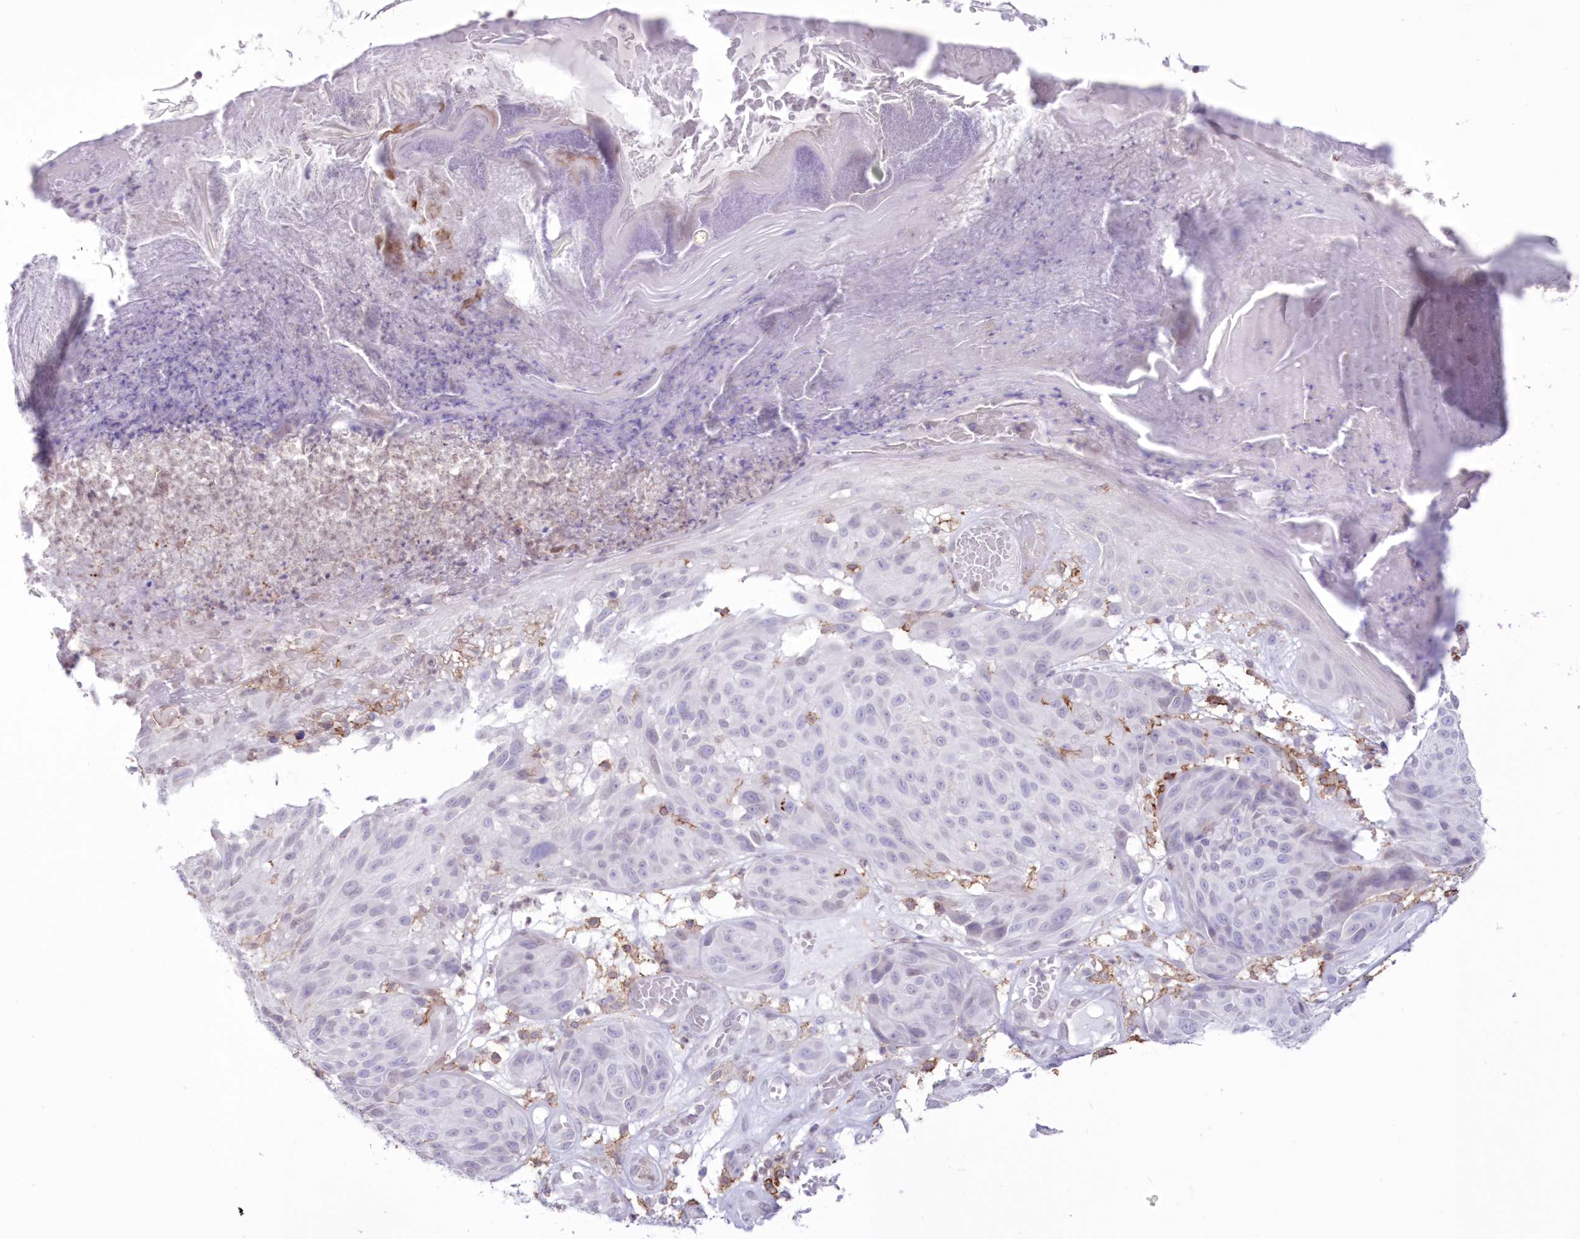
{"staining": {"intensity": "negative", "quantity": "none", "location": "none"}, "tissue": "melanoma", "cell_type": "Tumor cells", "image_type": "cancer", "snomed": [{"axis": "morphology", "description": "Malignant melanoma, NOS"}, {"axis": "topography", "description": "Skin"}], "caption": "This histopathology image is of melanoma stained with immunohistochemistry (IHC) to label a protein in brown with the nuclei are counter-stained blue. There is no expression in tumor cells.", "gene": "C11orf1", "patient": {"sex": "male", "age": 83}}